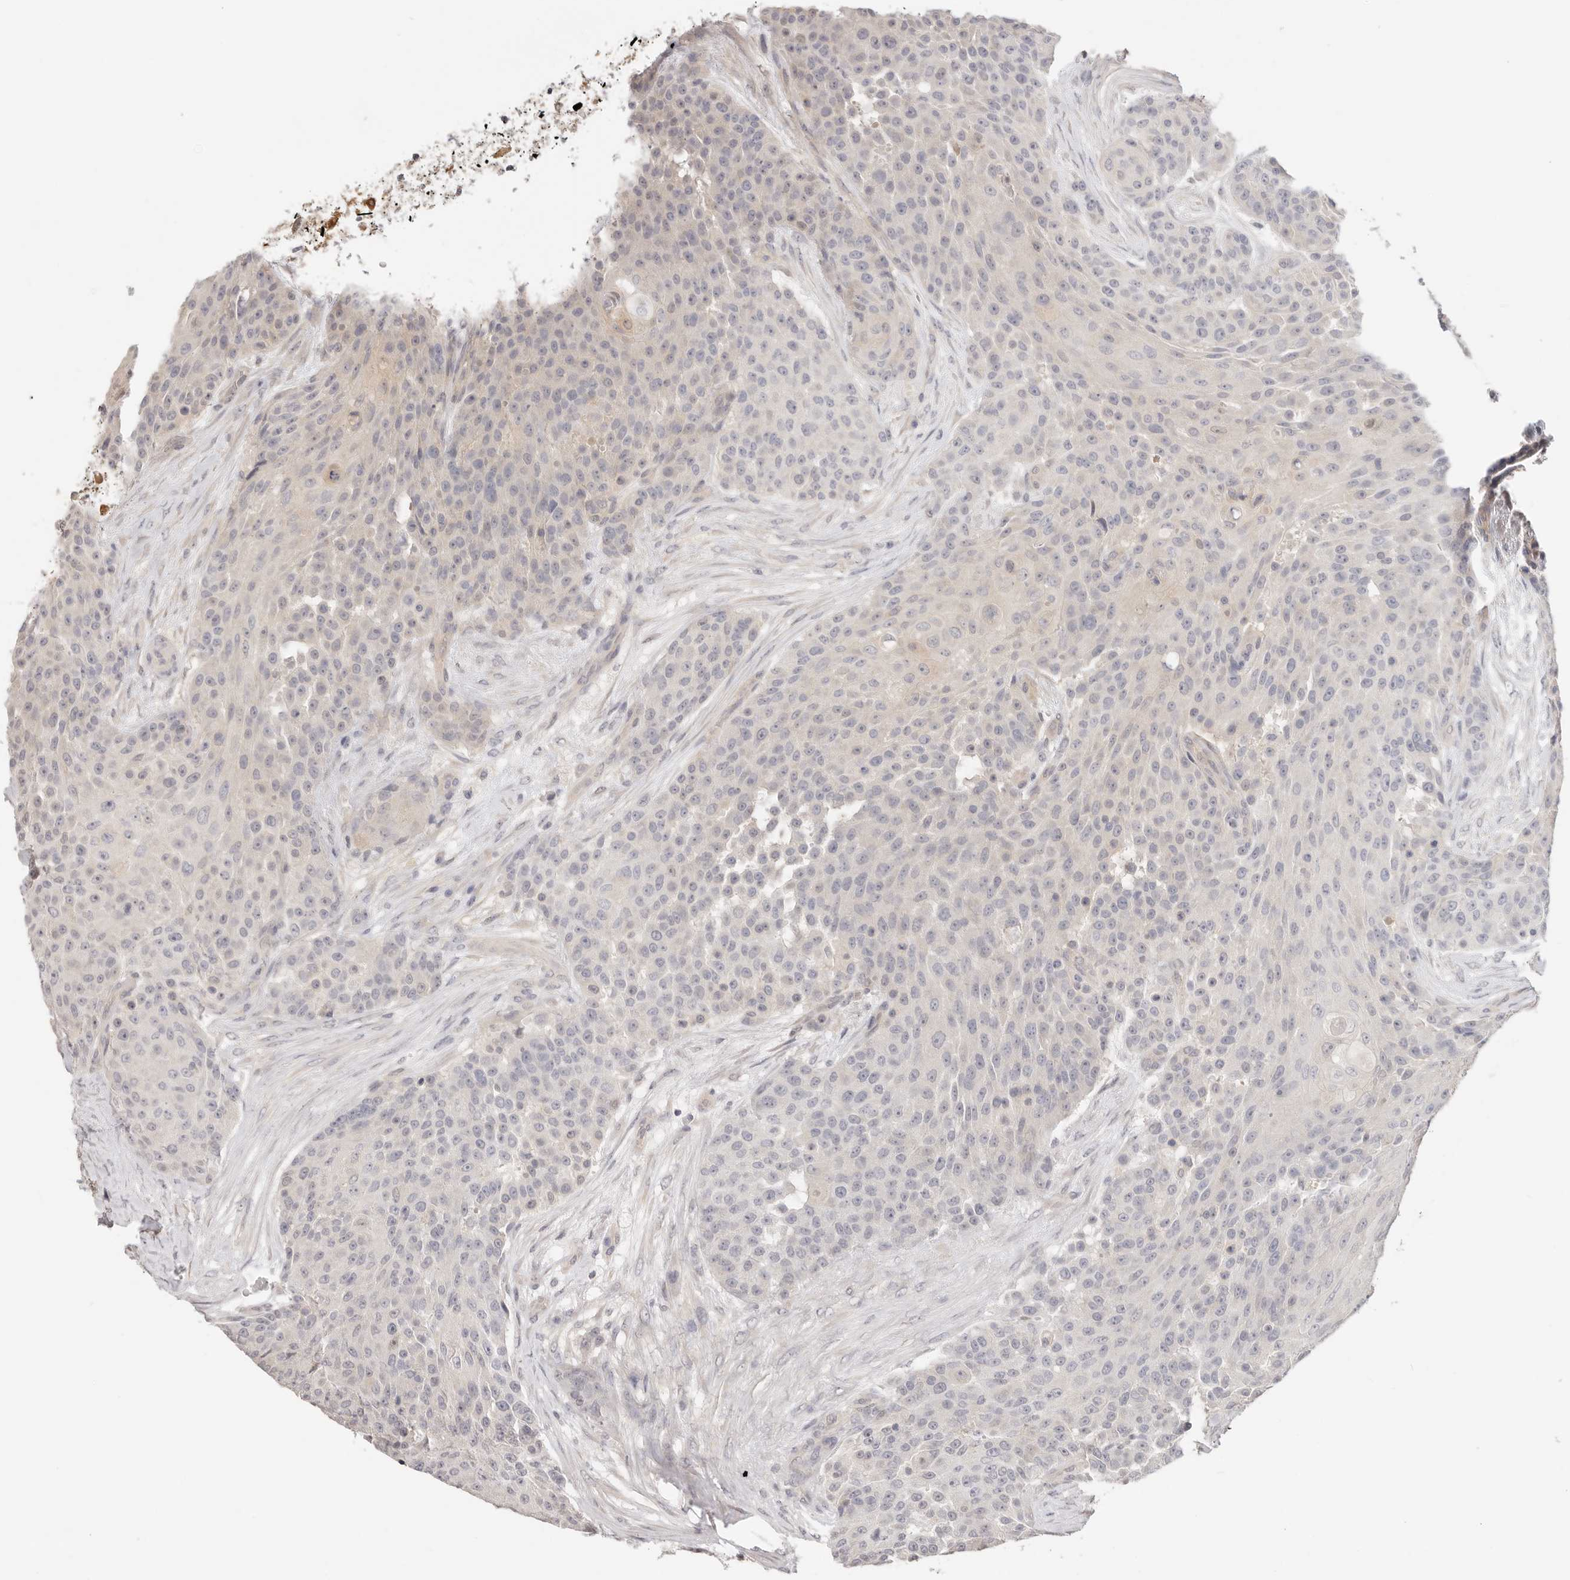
{"staining": {"intensity": "negative", "quantity": "none", "location": "none"}, "tissue": "urothelial cancer", "cell_type": "Tumor cells", "image_type": "cancer", "snomed": [{"axis": "morphology", "description": "Urothelial carcinoma, High grade"}, {"axis": "topography", "description": "Urinary bladder"}], "caption": "IHC of urothelial cancer reveals no expression in tumor cells.", "gene": "GGPS1", "patient": {"sex": "female", "age": 63}}